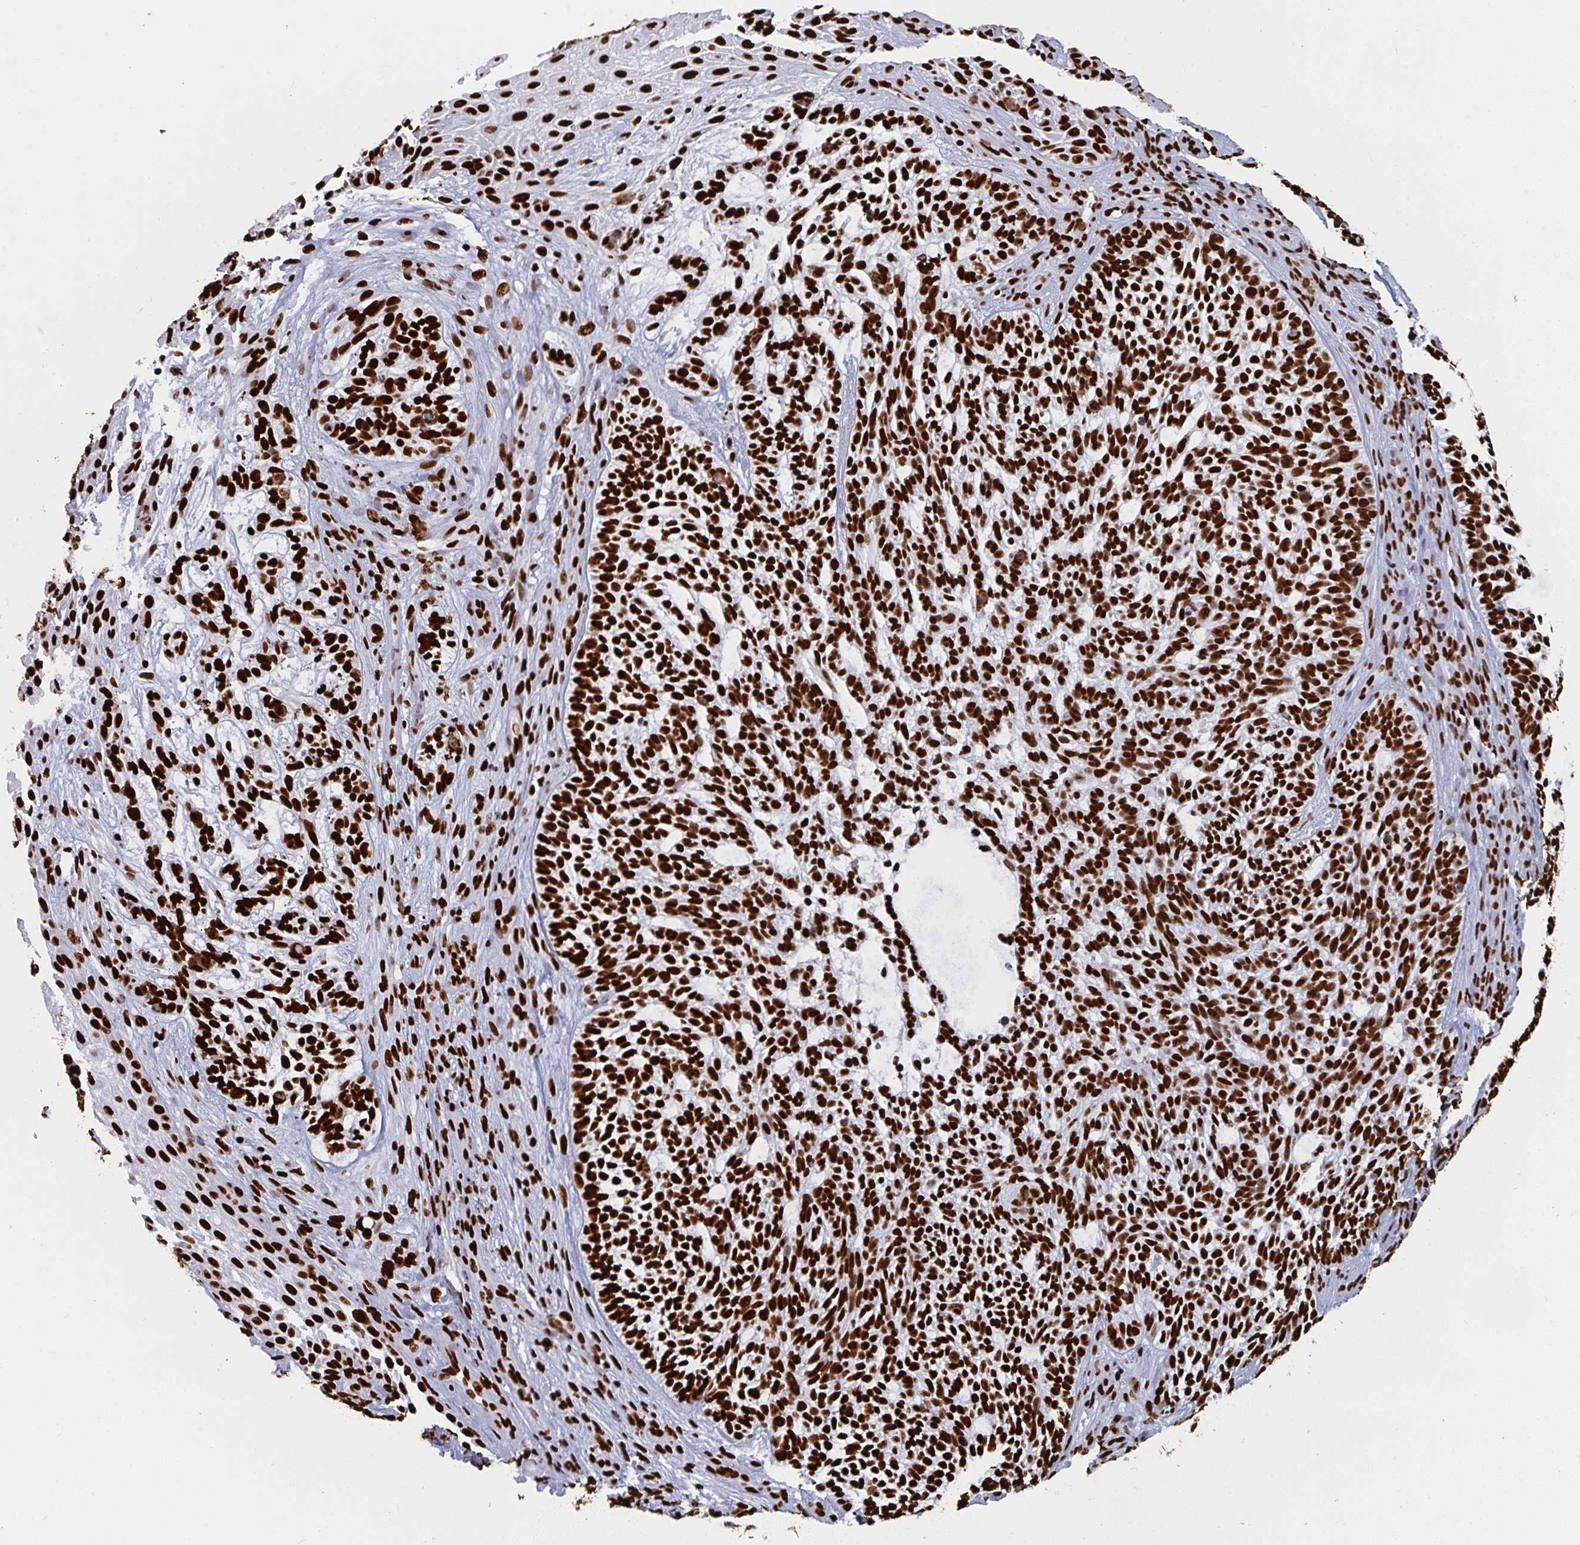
{"staining": {"intensity": "strong", "quantity": ">75%", "location": "nuclear"}, "tissue": "skin cancer", "cell_type": "Tumor cells", "image_type": "cancer", "snomed": [{"axis": "morphology", "description": "Basal cell carcinoma"}, {"axis": "topography", "description": "Skin"}, {"axis": "topography", "description": "Skin, foot"}], "caption": "Skin cancer (basal cell carcinoma) was stained to show a protein in brown. There is high levels of strong nuclear positivity in about >75% of tumor cells.", "gene": "GAR1", "patient": {"sex": "female", "age": 77}}